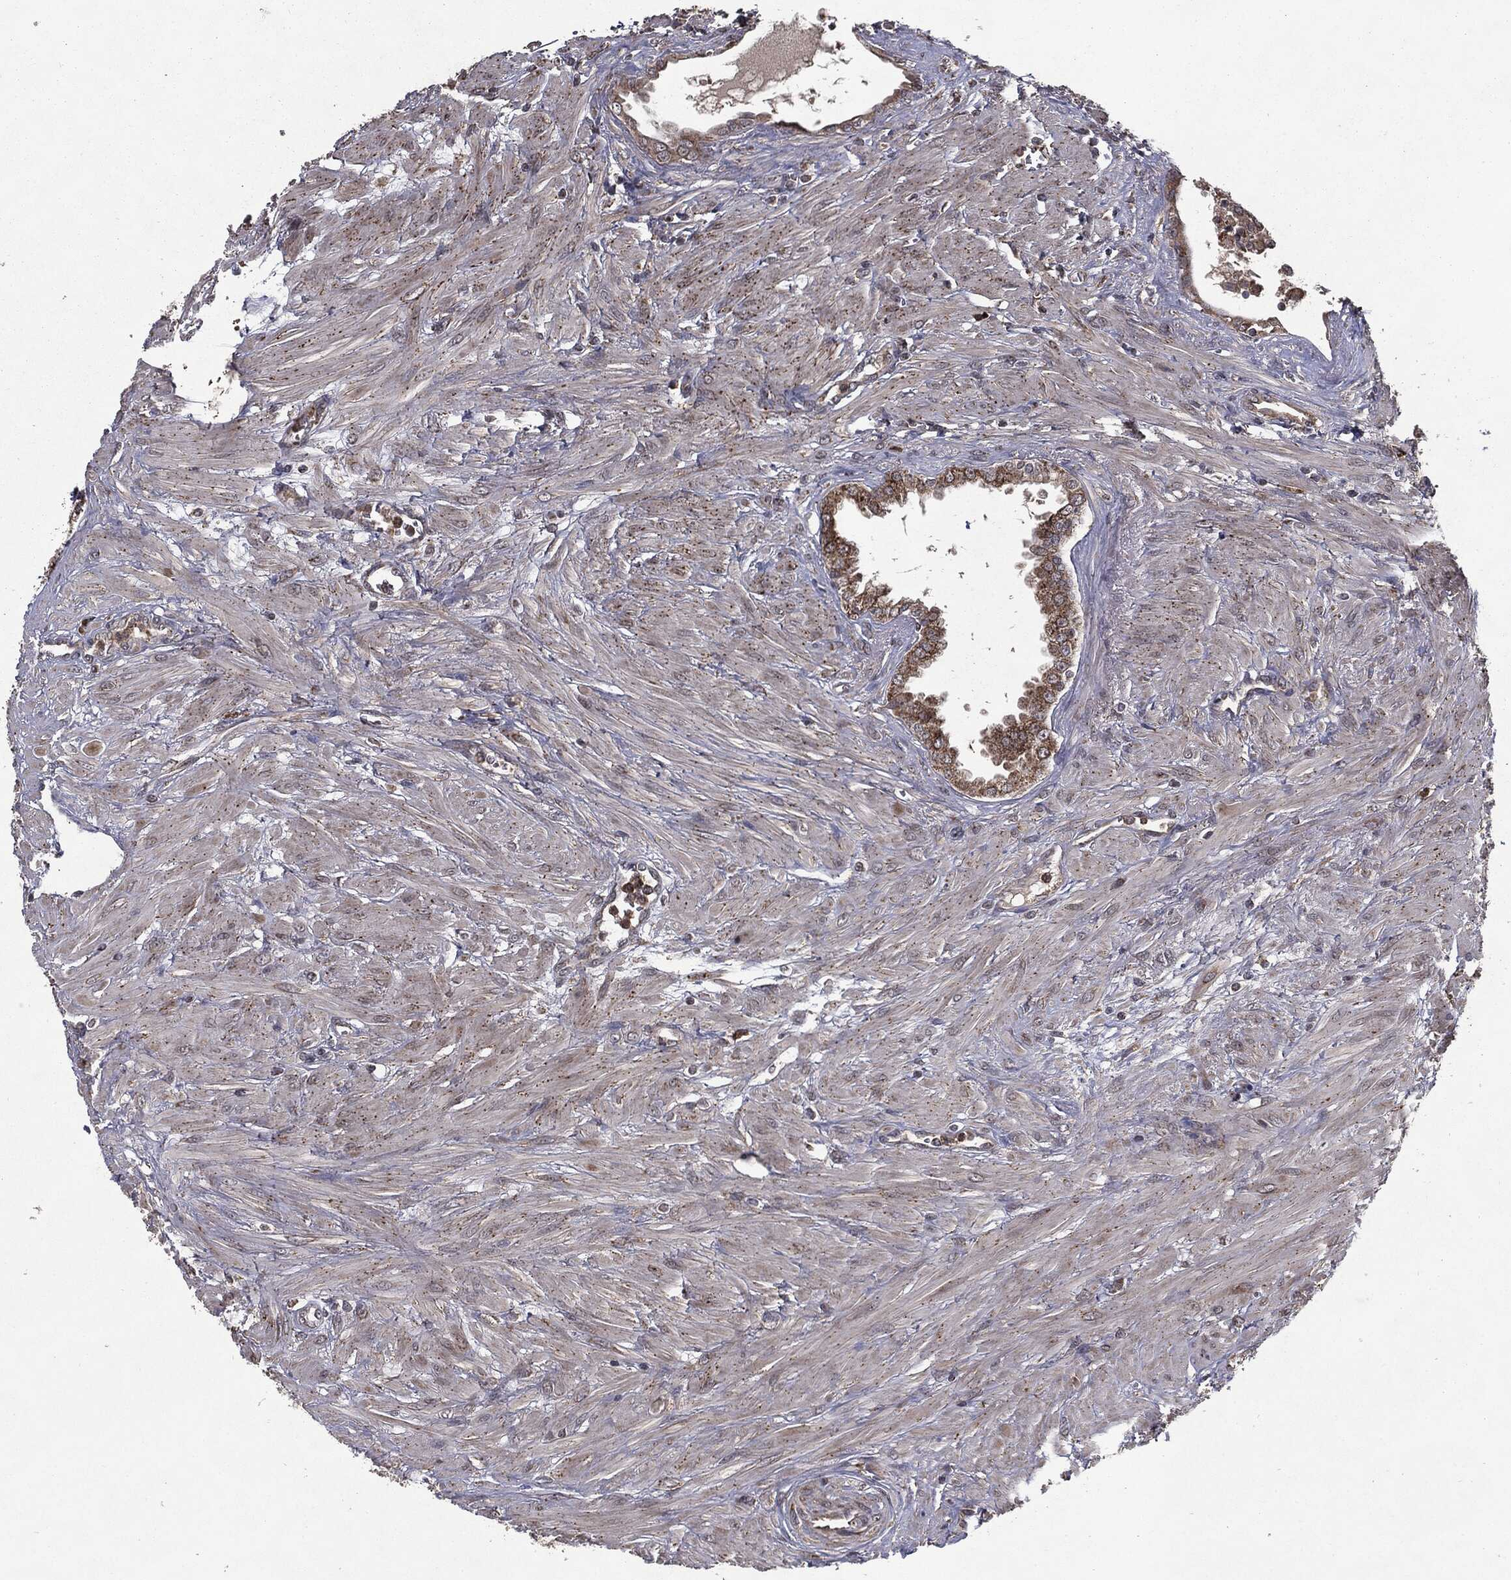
{"staining": {"intensity": "moderate", "quantity": "25%-75%", "location": "cytoplasmic/membranous"}, "tissue": "prostate cancer", "cell_type": "Tumor cells", "image_type": "cancer", "snomed": [{"axis": "morphology", "description": "Adenocarcinoma, NOS"}, {"axis": "topography", "description": "Prostate and seminal vesicle, NOS"}, {"axis": "topography", "description": "Prostate"}], "caption": "High-power microscopy captured an IHC photomicrograph of prostate cancer, revealing moderate cytoplasmic/membranous expression in about 25%-75% of tumor cells.", "gene": "HDAC5", "patient": {"sex": "male", "age": 79}}